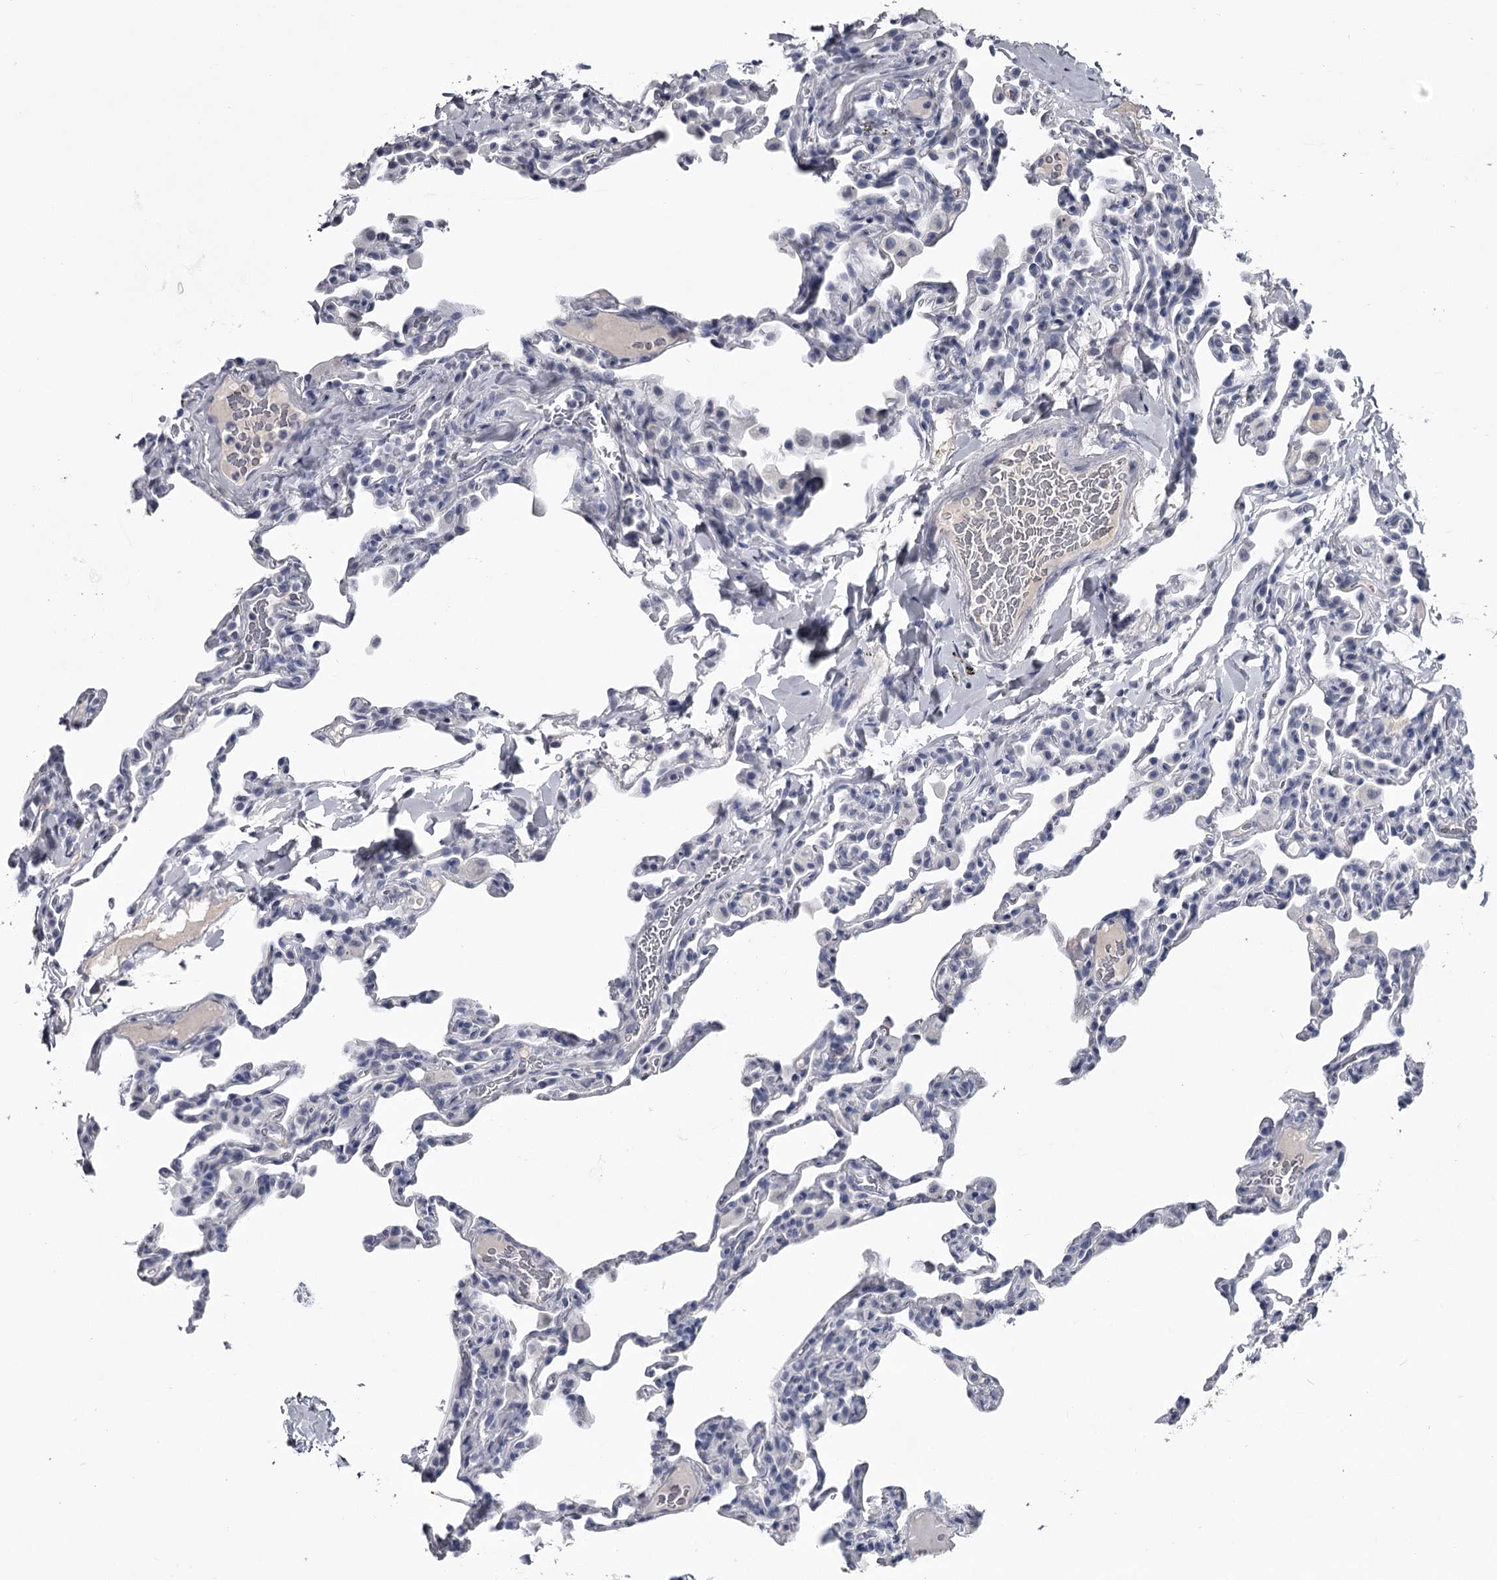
{"staining": {"intensity": "negative", "quantity": "none", "location": "none"}, "tissue": "lung", "cell_type": "Alveolar cells", "image_type": "normal", "snomed": [{"axis": "morphology", "description": "Normal tissue, NOS"}, {"axis": "topography", "description": "Lung"}], "caption": "High power microscopy histopathology image of an immunohistochemistry photomicrograph of normal lung, revealing no significant positivity in alveolar cells.", "gene": "DAO", "patient": {"sex": "male", "age": 20}}